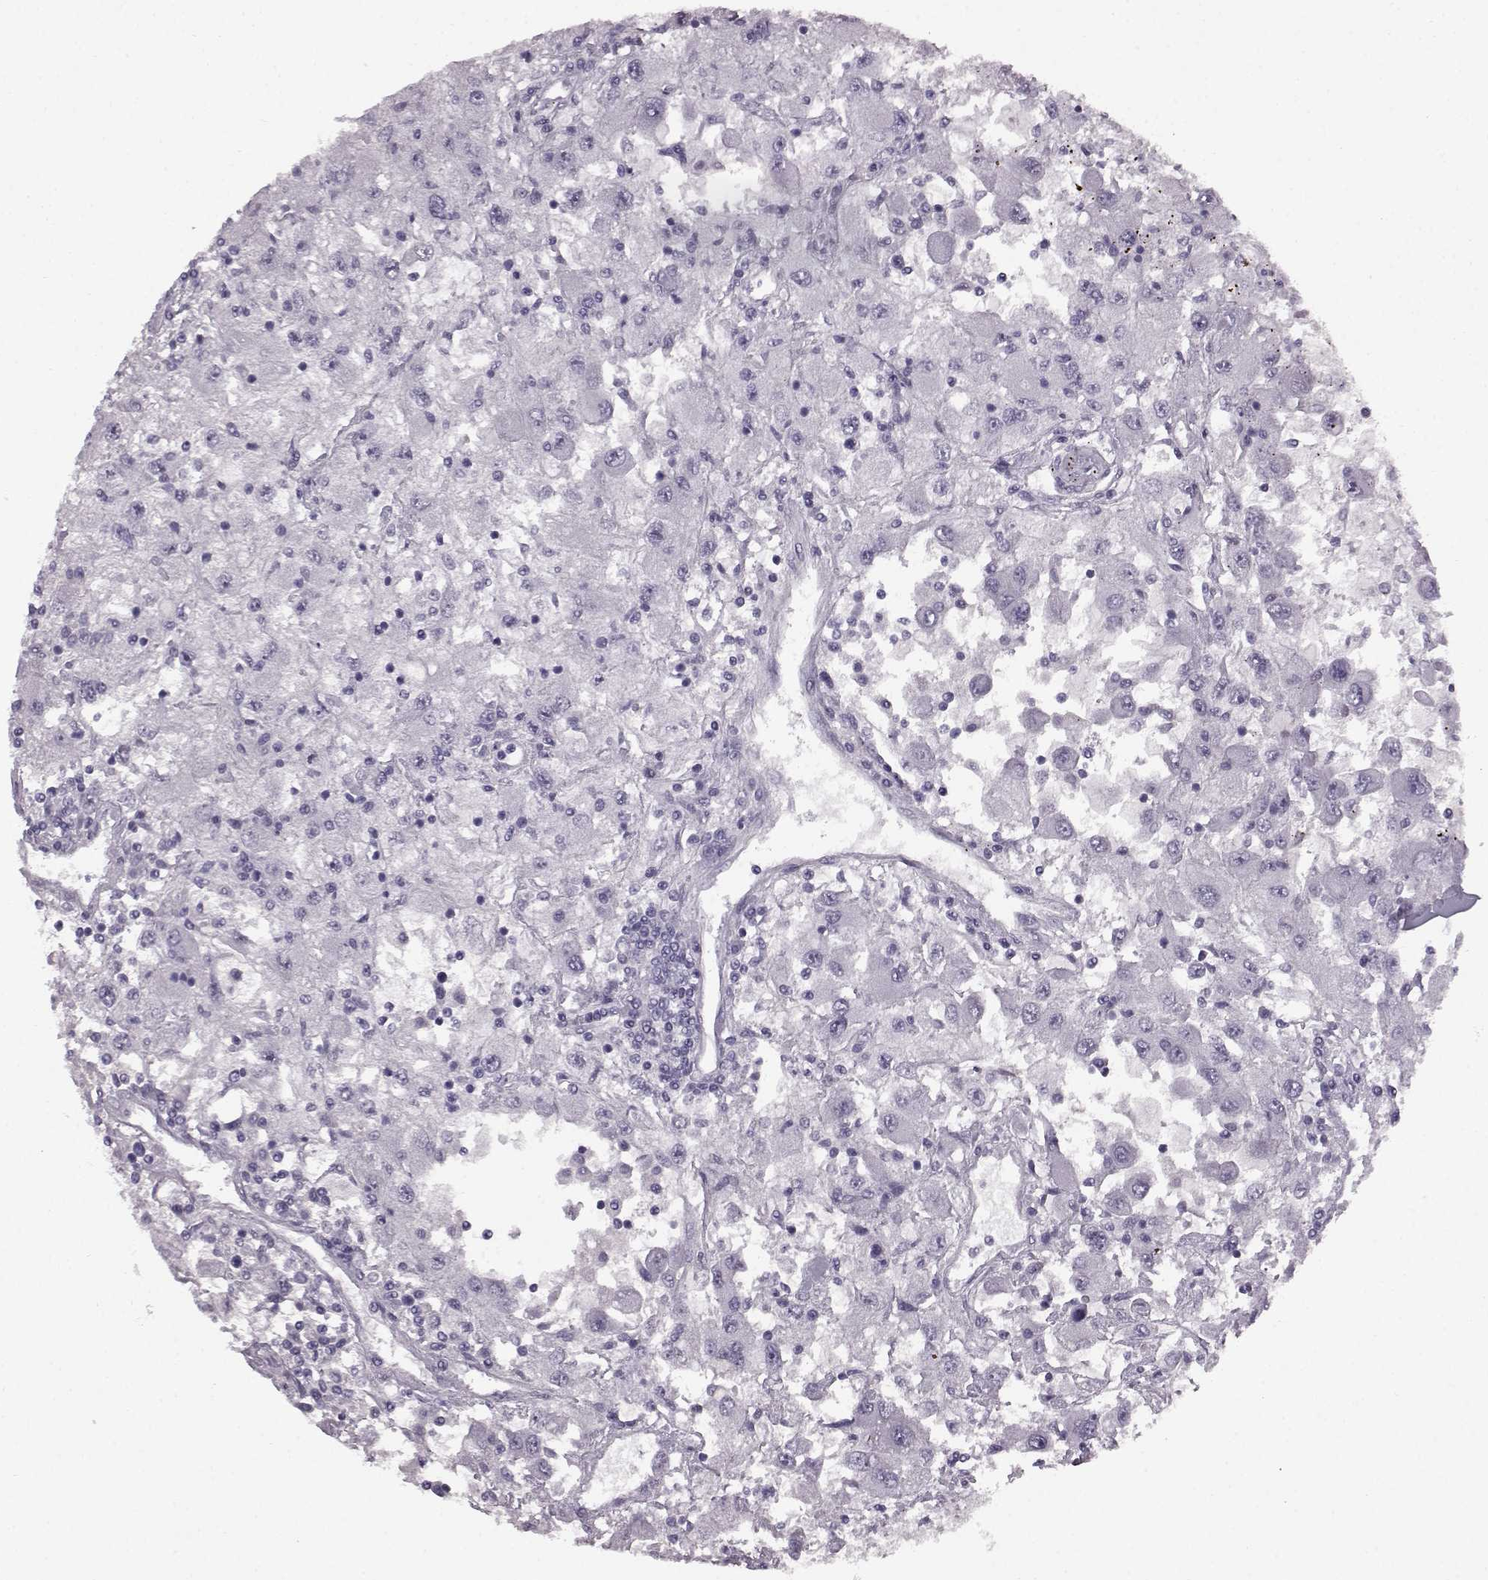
{"staining": {"intensity": "negative", "quantity": "none", "location": "none"}, "tissue": "renal cancer", "cell_type": "Tumor cells", "image_type": "cancer", "snomed": [{"axis": "morphology", "description": "Adenocarcinoma, NOS"}, {"axis": "topography", "description": "Kidney"}], "caption": "Immunohistochemistry micrograph of human renal adenocarcinoma stained for a protein (brown), which displays no expression in tumor cells.", "gene": "PRPH2", "patient": {"sex": "female", "age": 67}}